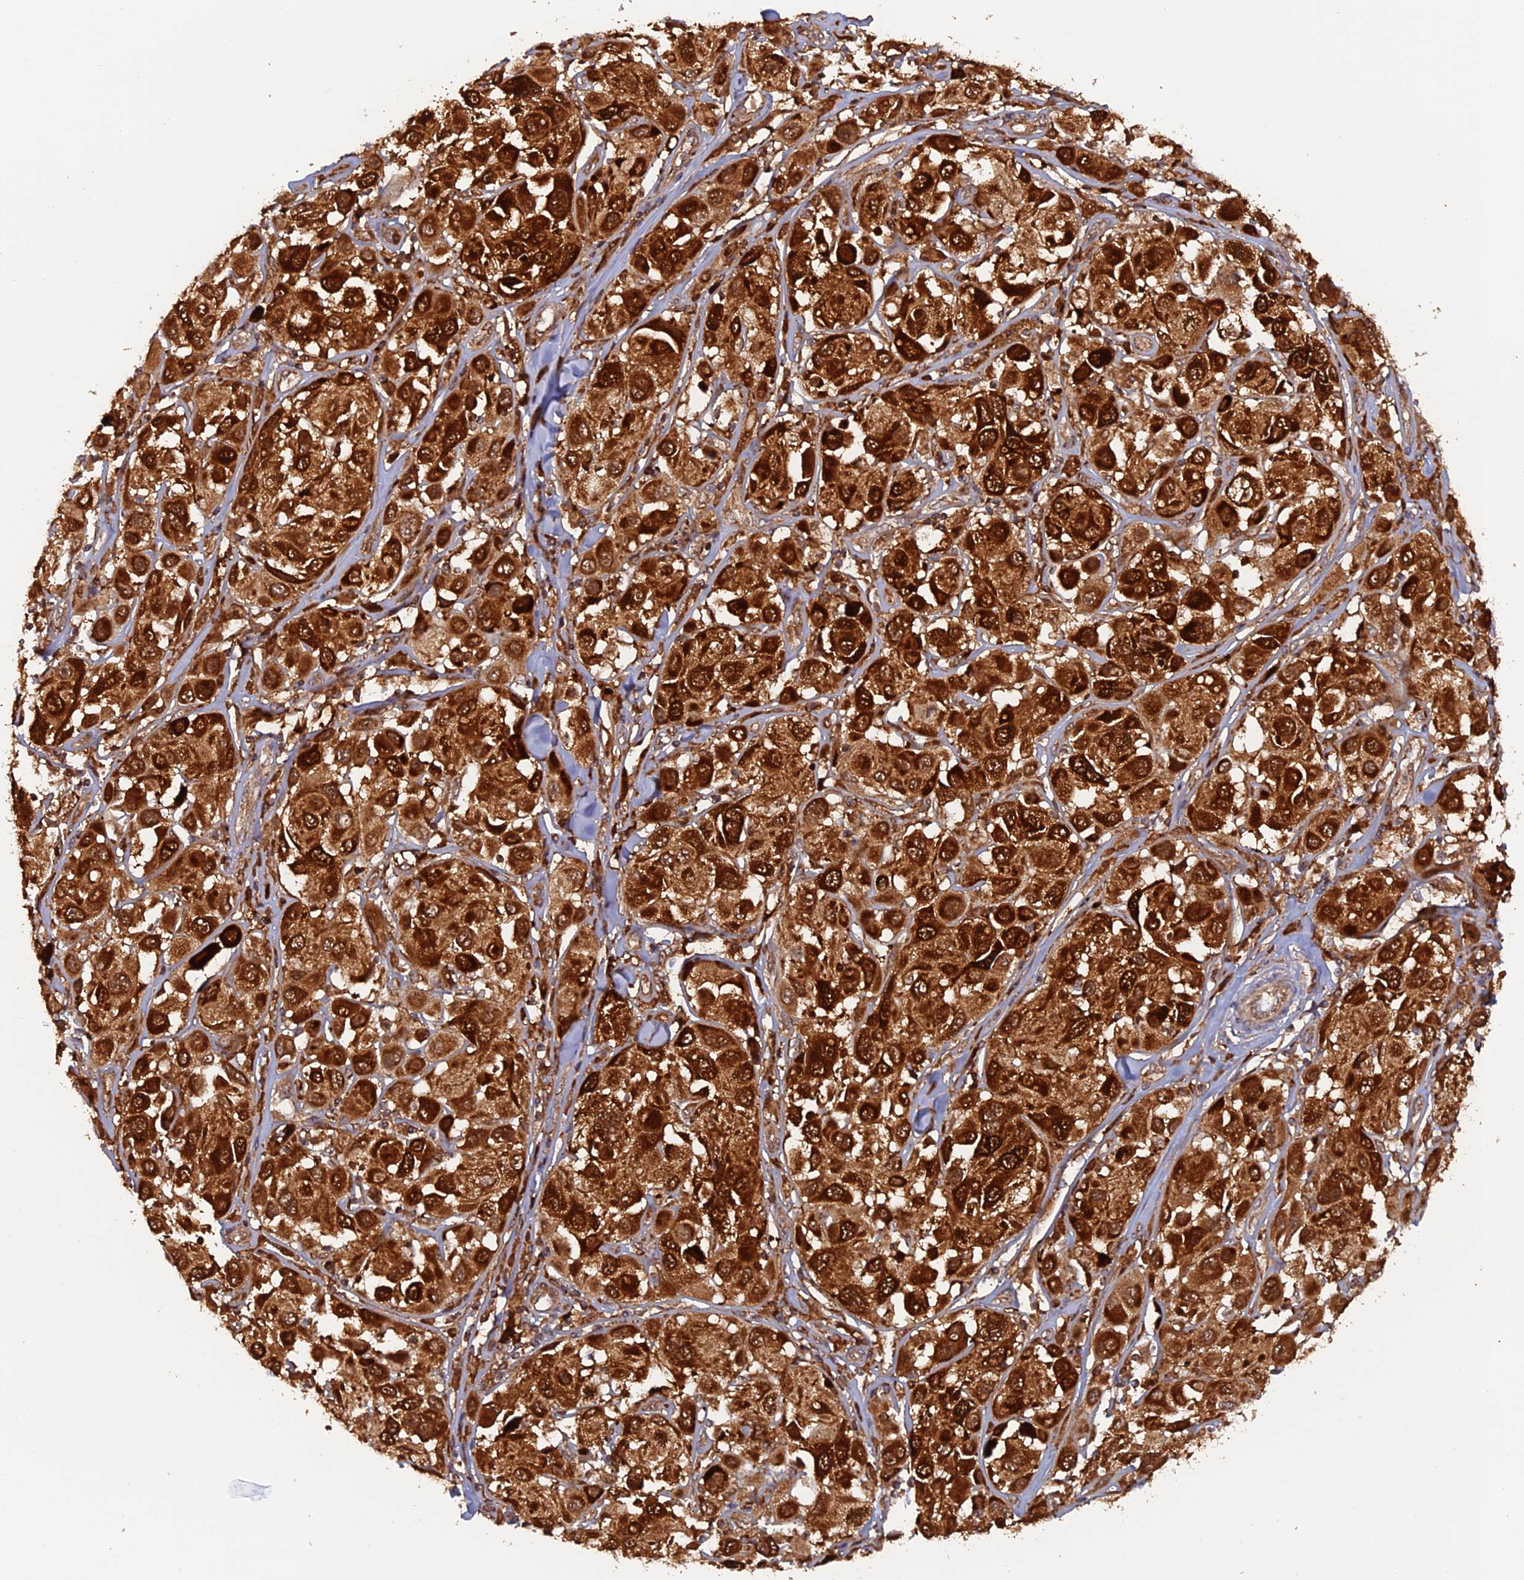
{"staining": {"intensity": "strong", "quantity": ">75%", "location": "cytoplasmic/membranous"}, "tissue": "melanoma", "cell_type": "Tumor cells", "image_type": "cancer", "snomed": [{"axis": "morphology", "description": "Malignant melanoma, Metastatic site"}, {"axis": "topography", "description": "Skin"}], "caption": "Strong cytoplasmic/membranous expression is identified in approximately >75% of tumor cells in melanoma. (Stains: DAB (3,3'-diaminobenzidine) in brown, nuclei in blue, Microscopy: brightfield microscopy at high magnification).", "gene": "DTYMK", "patient": {"sex": "male", "age": 41}}